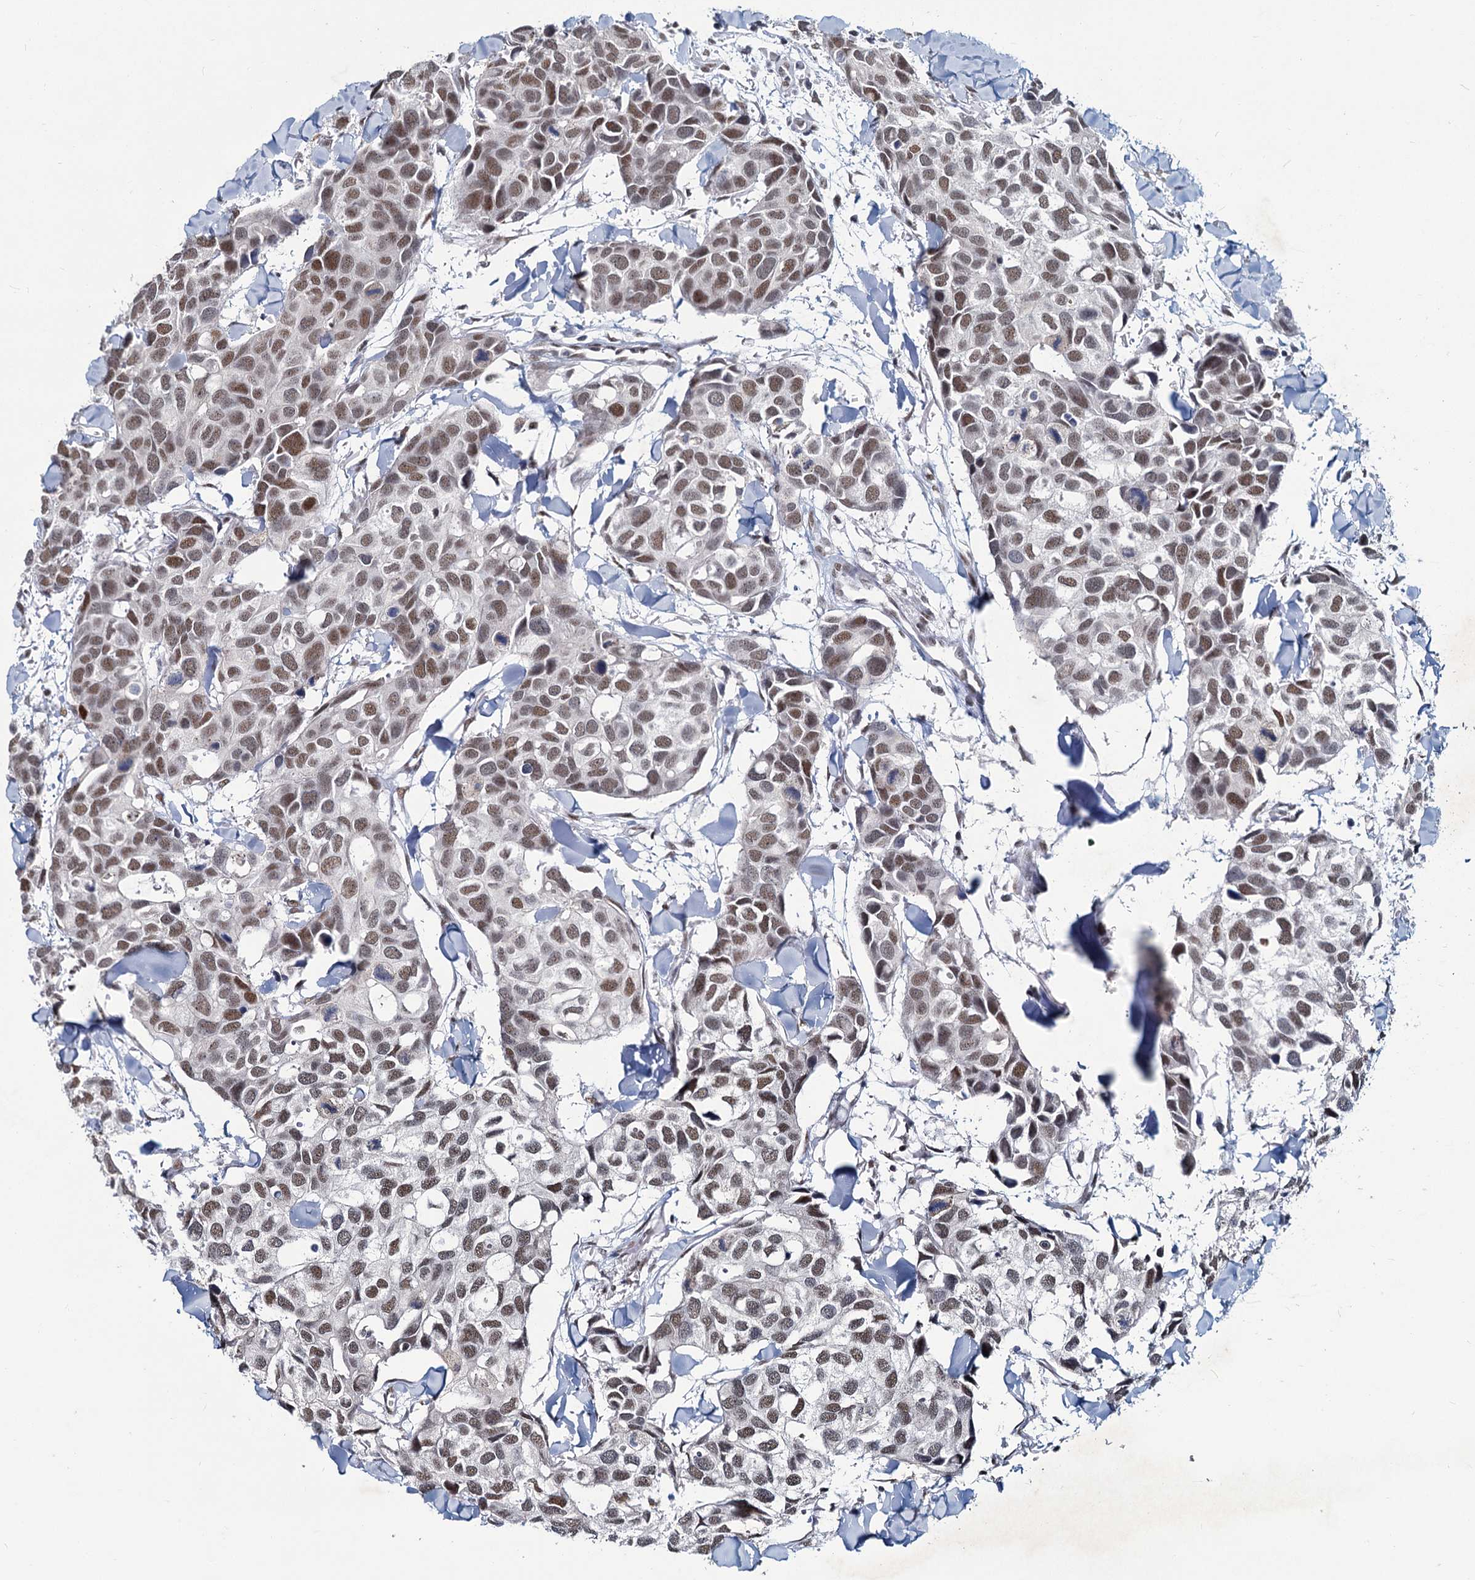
{"staining": {"intensity": "moderate", "quantity": ">75%", "location": "nuclear"}, "tissue": "breast cancer", "cell_type": "Tumor cells", "image_type": "cancer", "snomed": [{"axis": "morphology", "description": "Duct carcinoma"}, {"axis": "topography", "description": "Breast"}], "caption": "Breast cancer tissue reveals moderate nuclear staining in about >75% of tumor cells, visualized by immunohistochemistry.", "gene": "METTL14", "patient": {"sex": "female", "age": 83}}